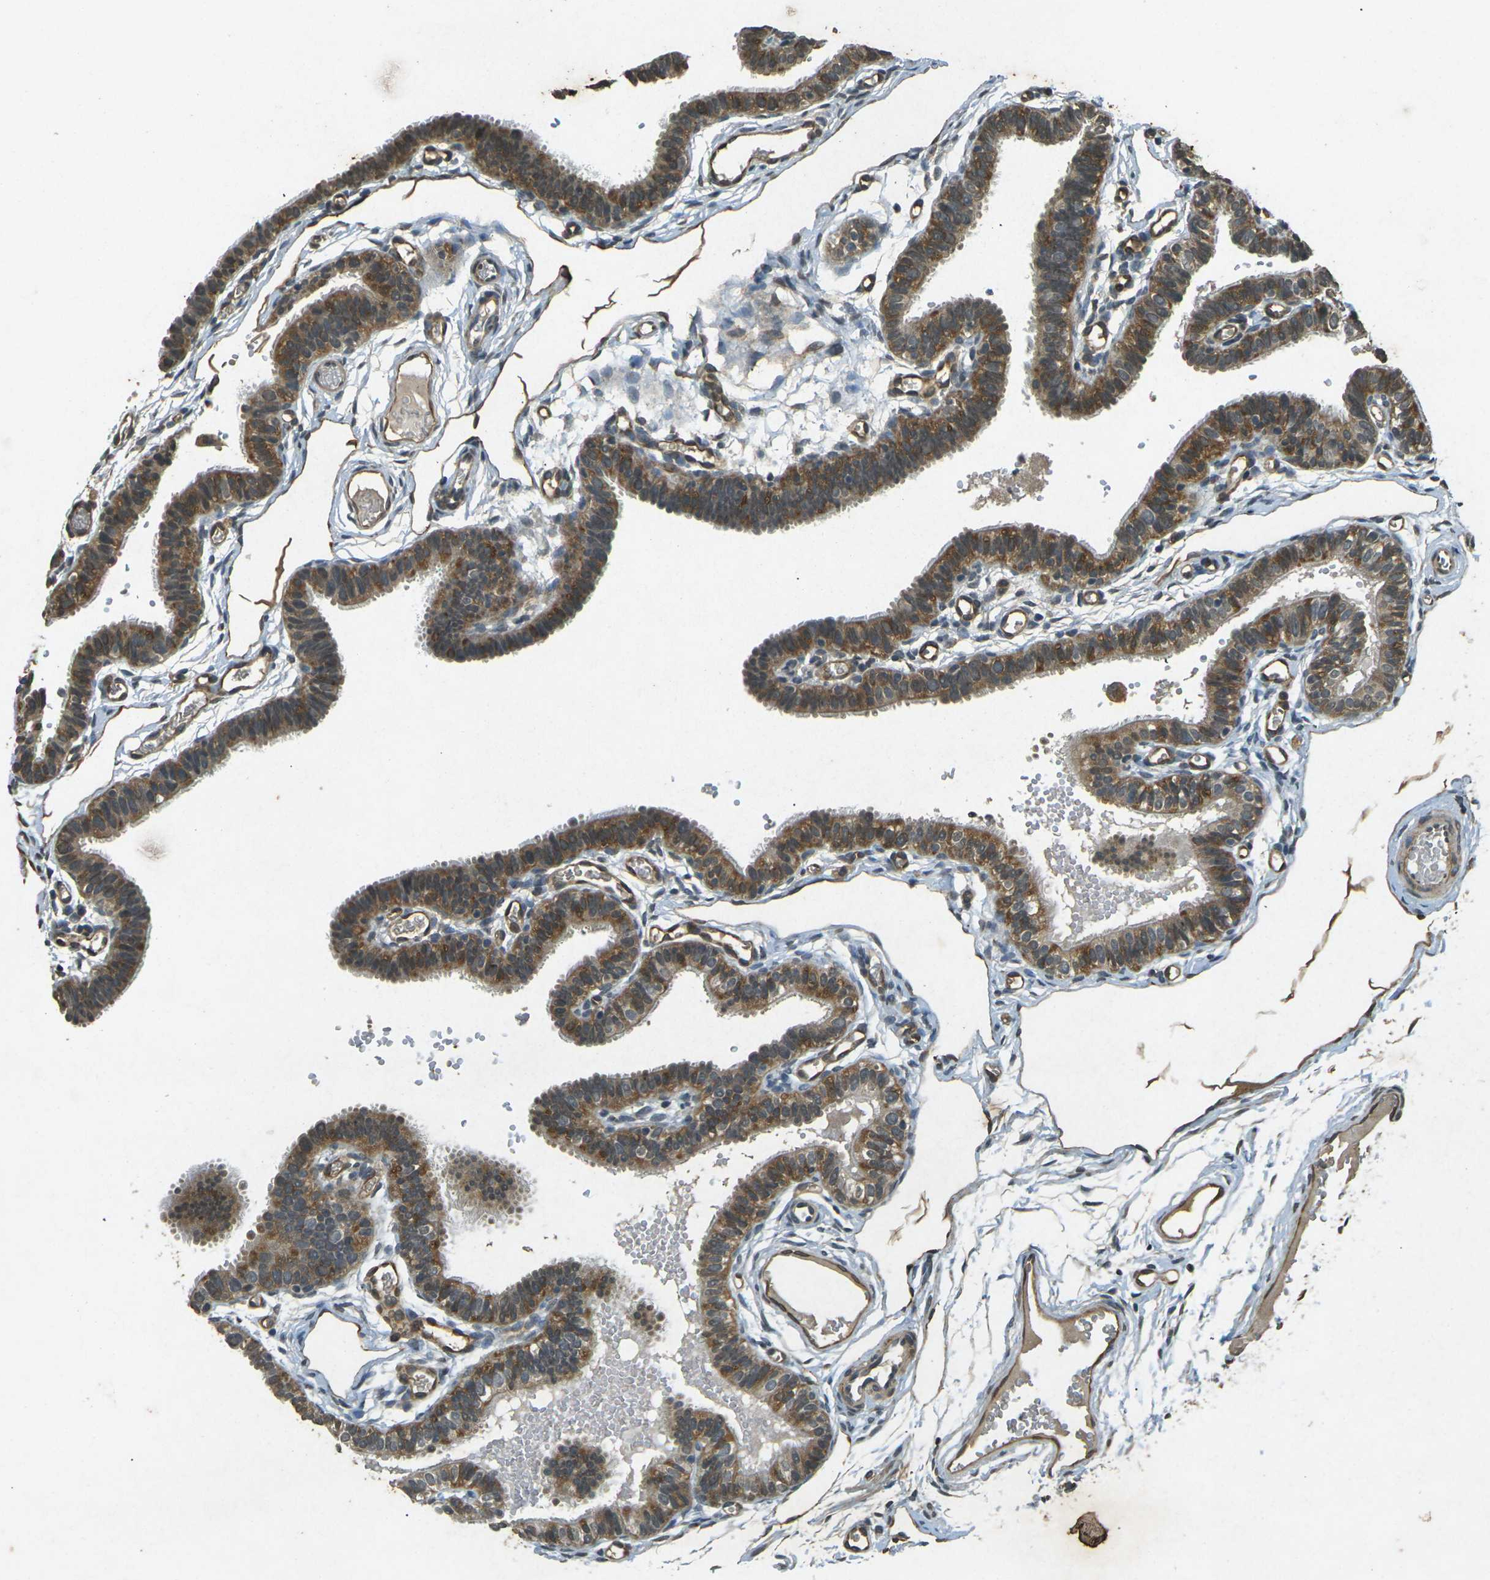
{"staining": {"intensity": "moderate", "quantity": ">75%", "location": "cytoplasmic/membranous"}, "tissue": "fallopian tube", "cell_type": "Glandular cells", "image_type": "normal", "snomed": [{"axis": "morphology", "description": "Normal tissue, NOS"}, {"axis": "topography", "description": "Fallopian tube"}, {"axis": "topography", "description": "Placenta"}], "caption": "Approximately >75% of glandular cells in benign fallopian tube reveal moderate cytoplasmic/membranous protein expression as visualized by brown immunohistochemical staining.", "gene": "PDE2A", "patient": {"sex": "female", "age": 34}}